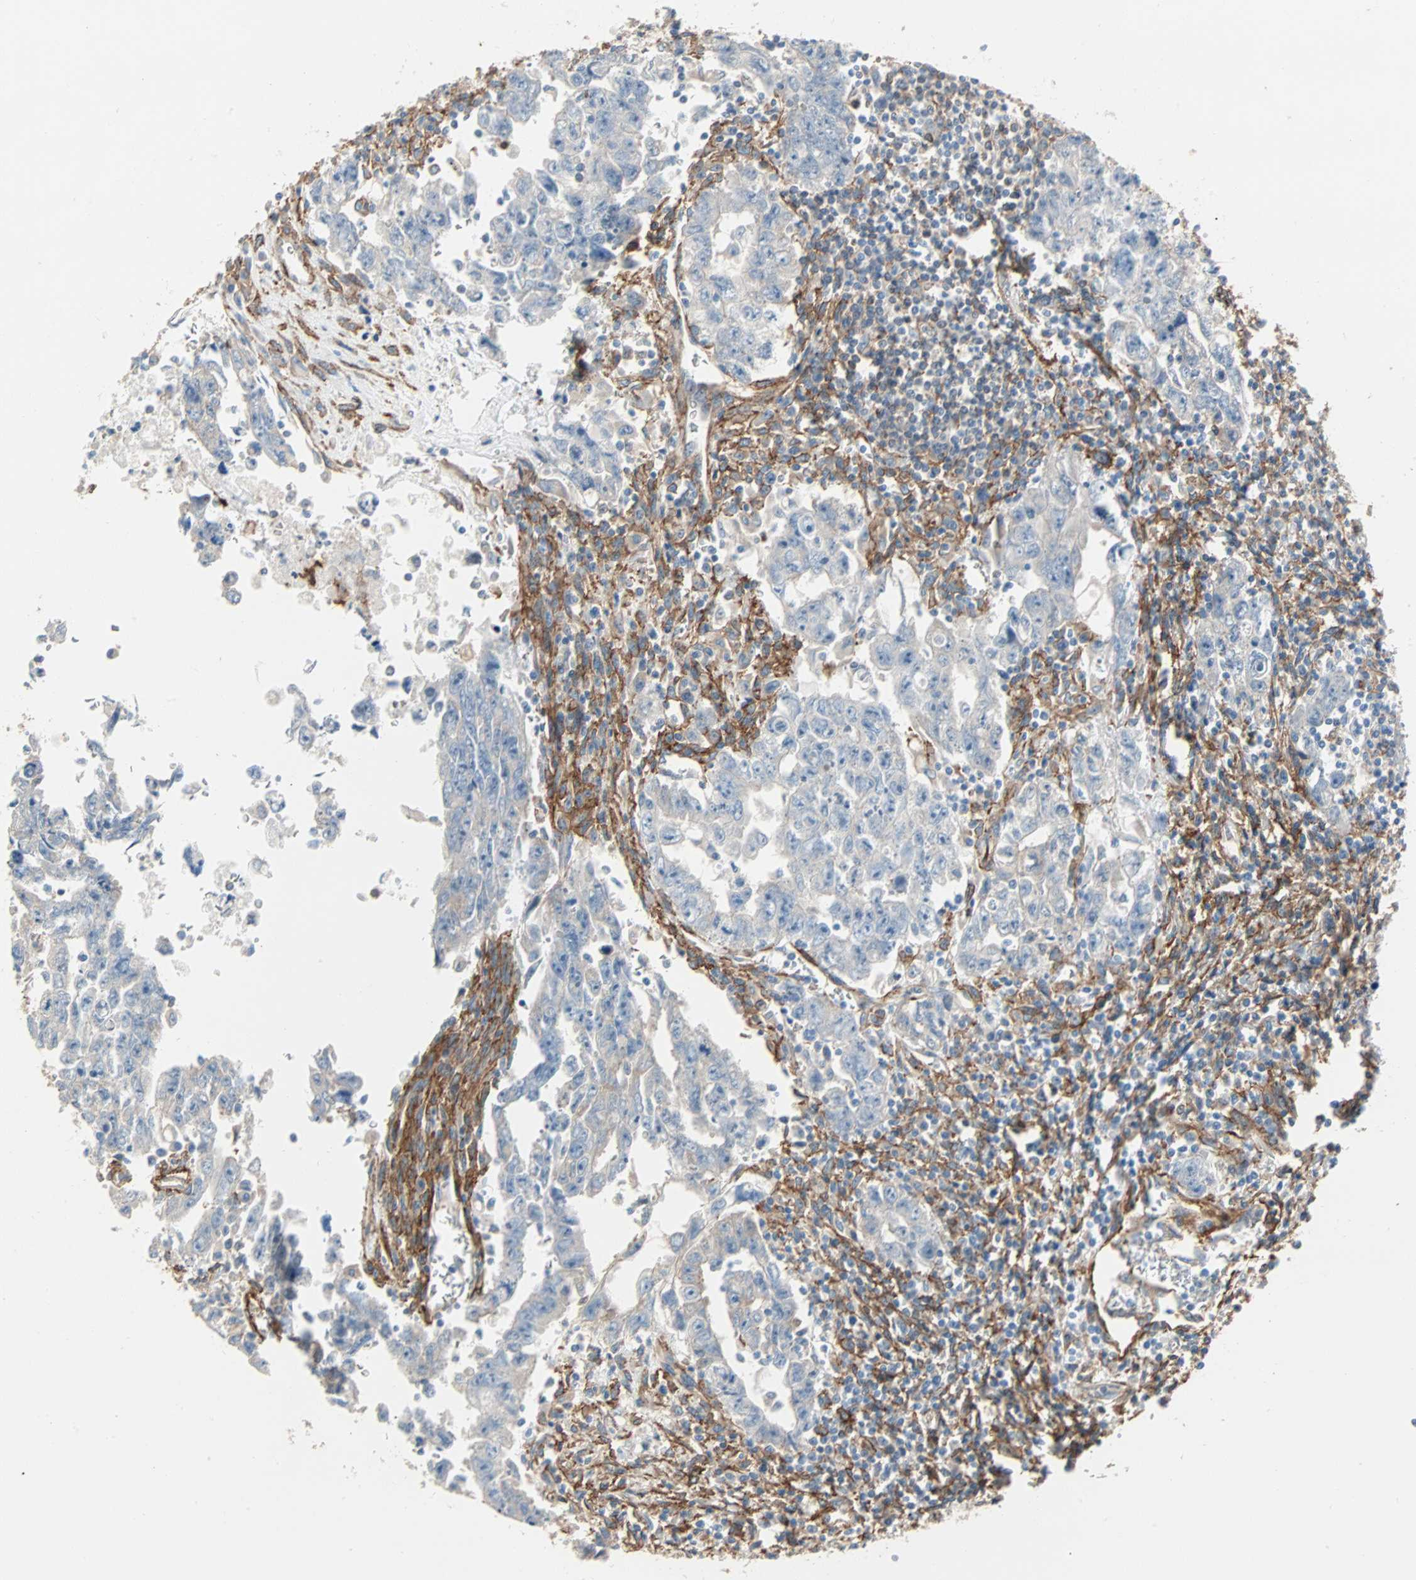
{"staining": {"intensity": "weak", "quantity": "25%-75%", "location": "cytoplasmic/membranous"}, "tissue": "testis cancer", "cell_type": "Tumor cells", "image_type": "cancer", "snomed": [{"axis": "morphology", "description": "Carcinoma, Embryonal, NOS"}, {"axis": "topography", "description": "Testis"}], "caption": "This micrograph exhibits IHC staining of embryonal carcinoma (testis), with low weak cytoplasmic/membranous staining in approximately 25%-75% of tumor cells.", "gene": "EPB41L2", "patient": {"sex": "male", "age": 28}}